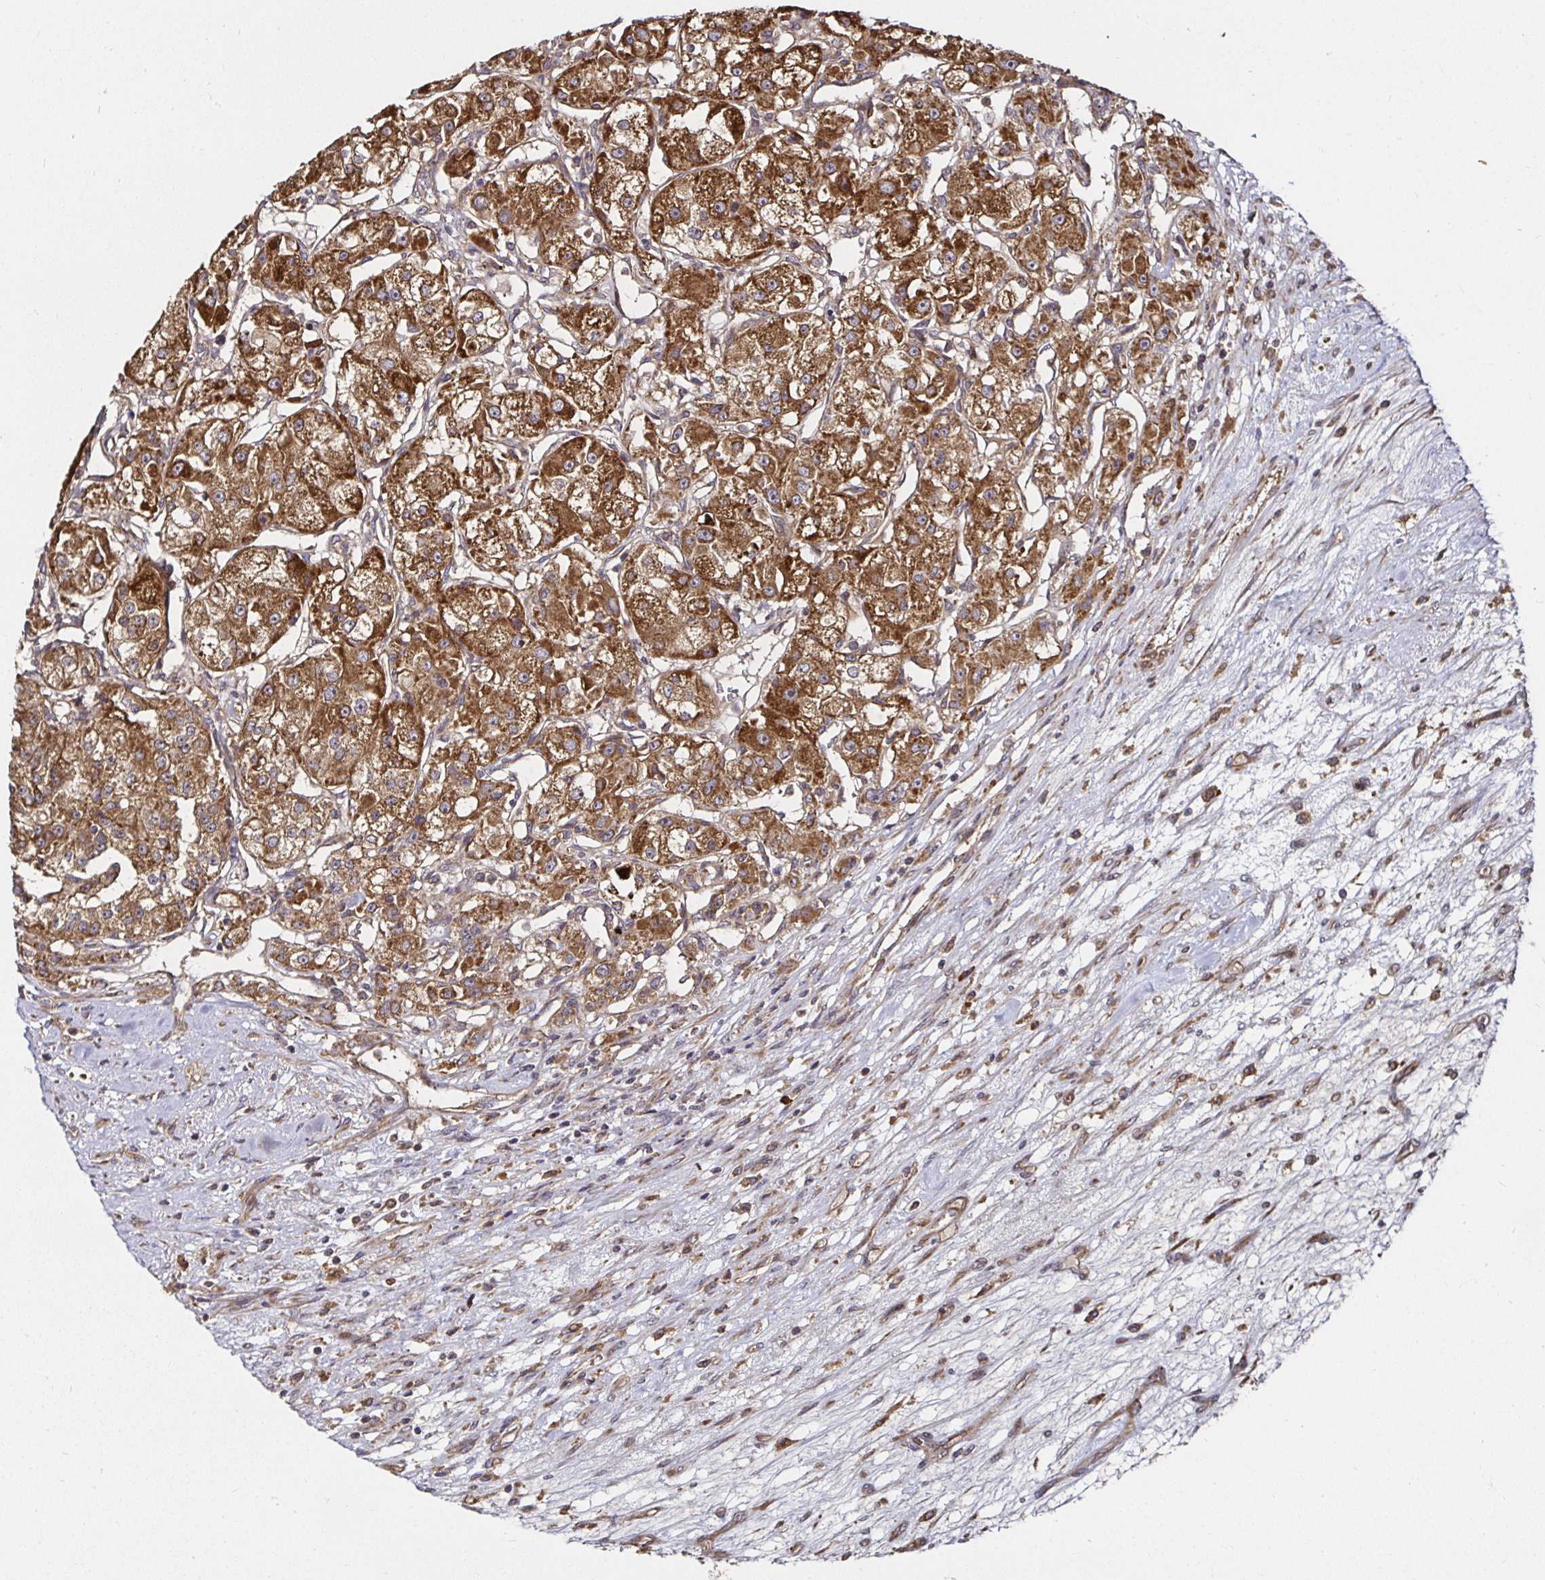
{"staining": {"intensity": "moderate", "quantity": ">75%", "location": "cytoplasmic/membranous"}, "tissue": "renal cancer", "cell_type": "Tumor cells", "image_type": "cancer", "snomed": [{"axis": "morphology", "description": "Adenocarcinoma, NOS"}, {"axis": "topography", "description": "Kidney"}], "caption": "Renal cancer (adenocarcinoma) stained for a protein demonstrates moderate cytoplasmic/membranous positivity in tumor cells. (DAB = brown stain, brightfield microscopy at high magnification).", "gene": "MLST8", "patient": {"sex": "female", "age": 63}}